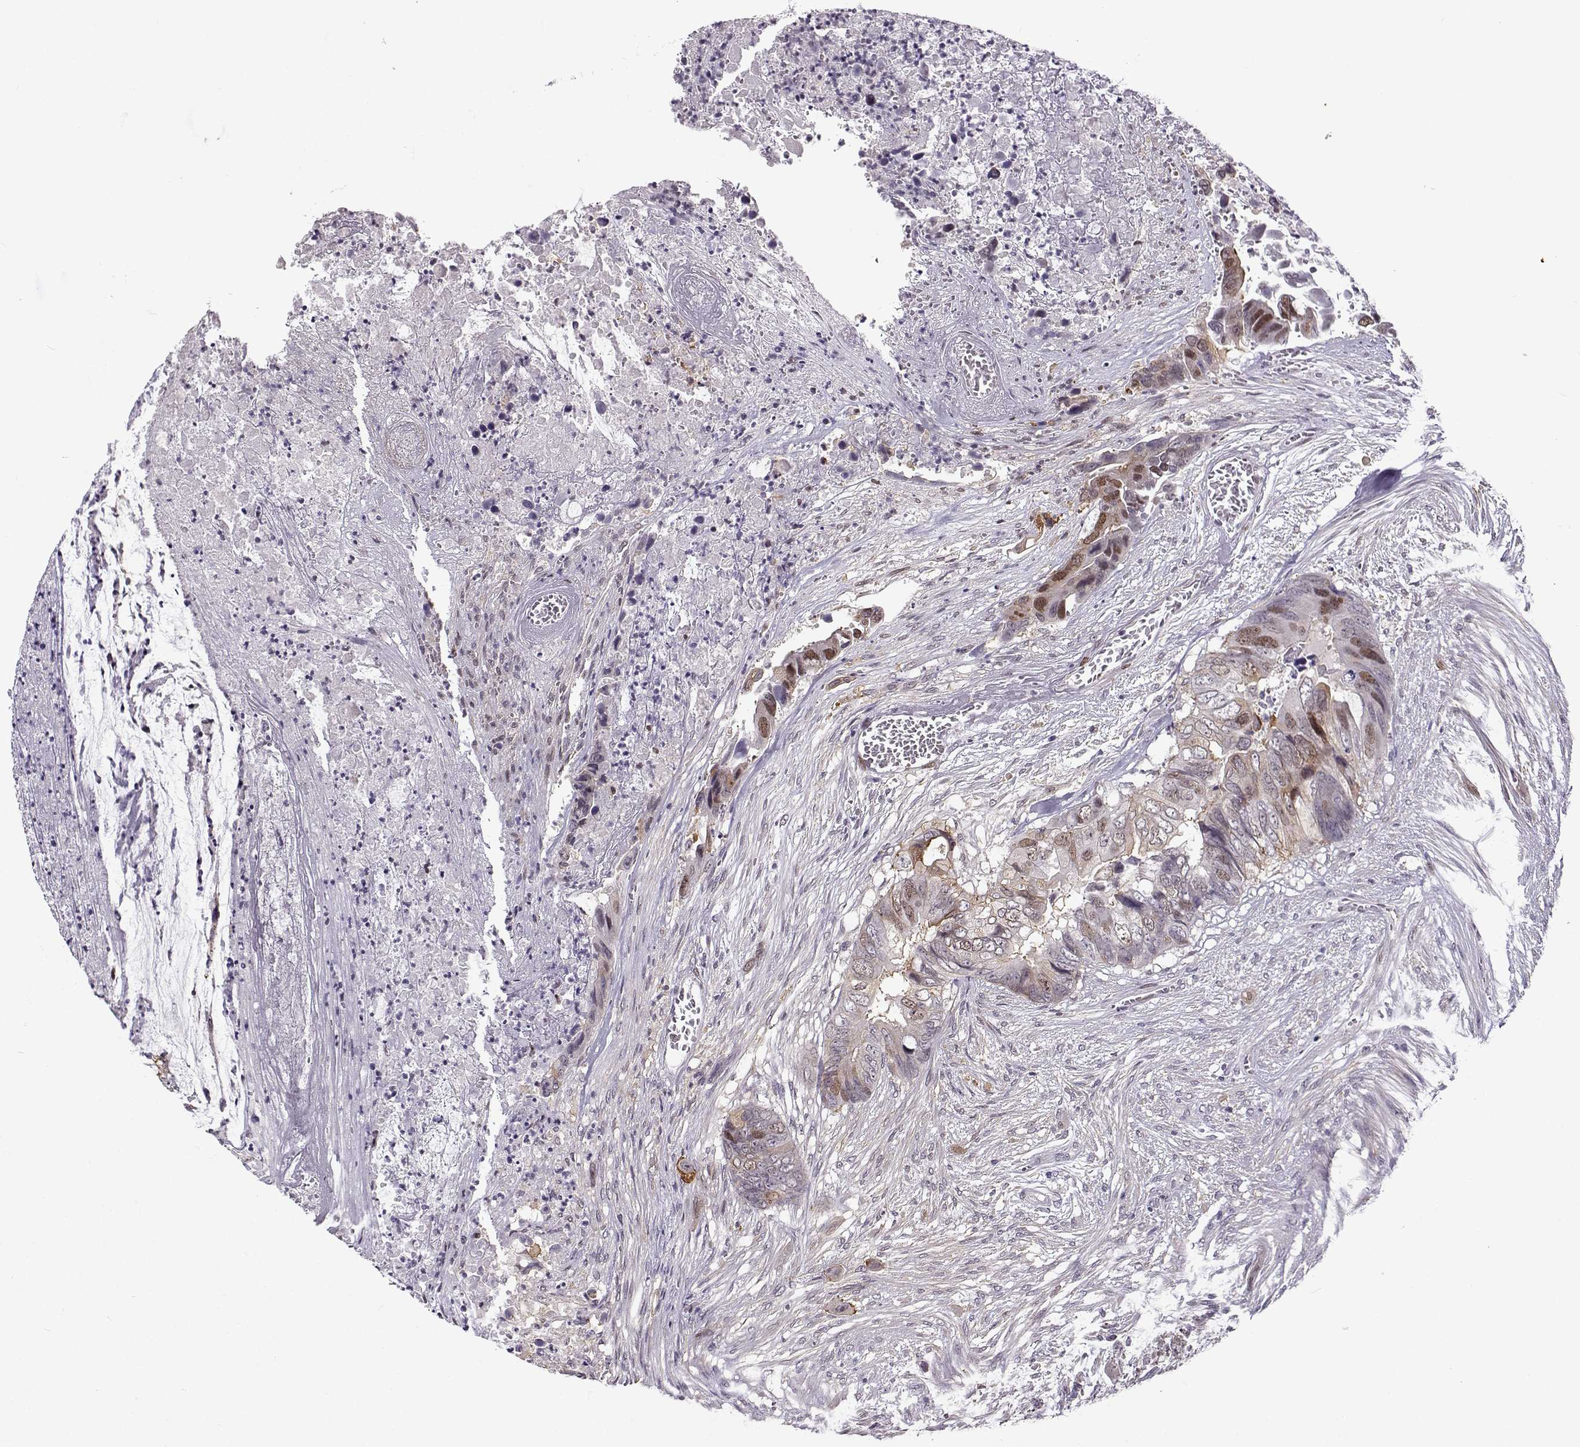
{"staining": {"intensity": "weak", "quantity": "<25%", "location": "cytoplasmic/membranous"}, "tissue": "colorectal cancer", "cell_type": "Tumor cells", "image_type": "cancer", "snomed": [{"axis": "morphology", "description": "Adenocarcinoma, NOS"}, {"axis": "topography", "description": "Rectum"}], "caption": "Immunohistochemical staining of human colorectal cancer shows no significant positivity in tumor cells. (Brightfield microscopy of DAB (3,3'-diaminobenzidine) immunohistochemistry at high magnification).", "gene": "BACH1", "patient": {"sex": "male", "age": 63}}